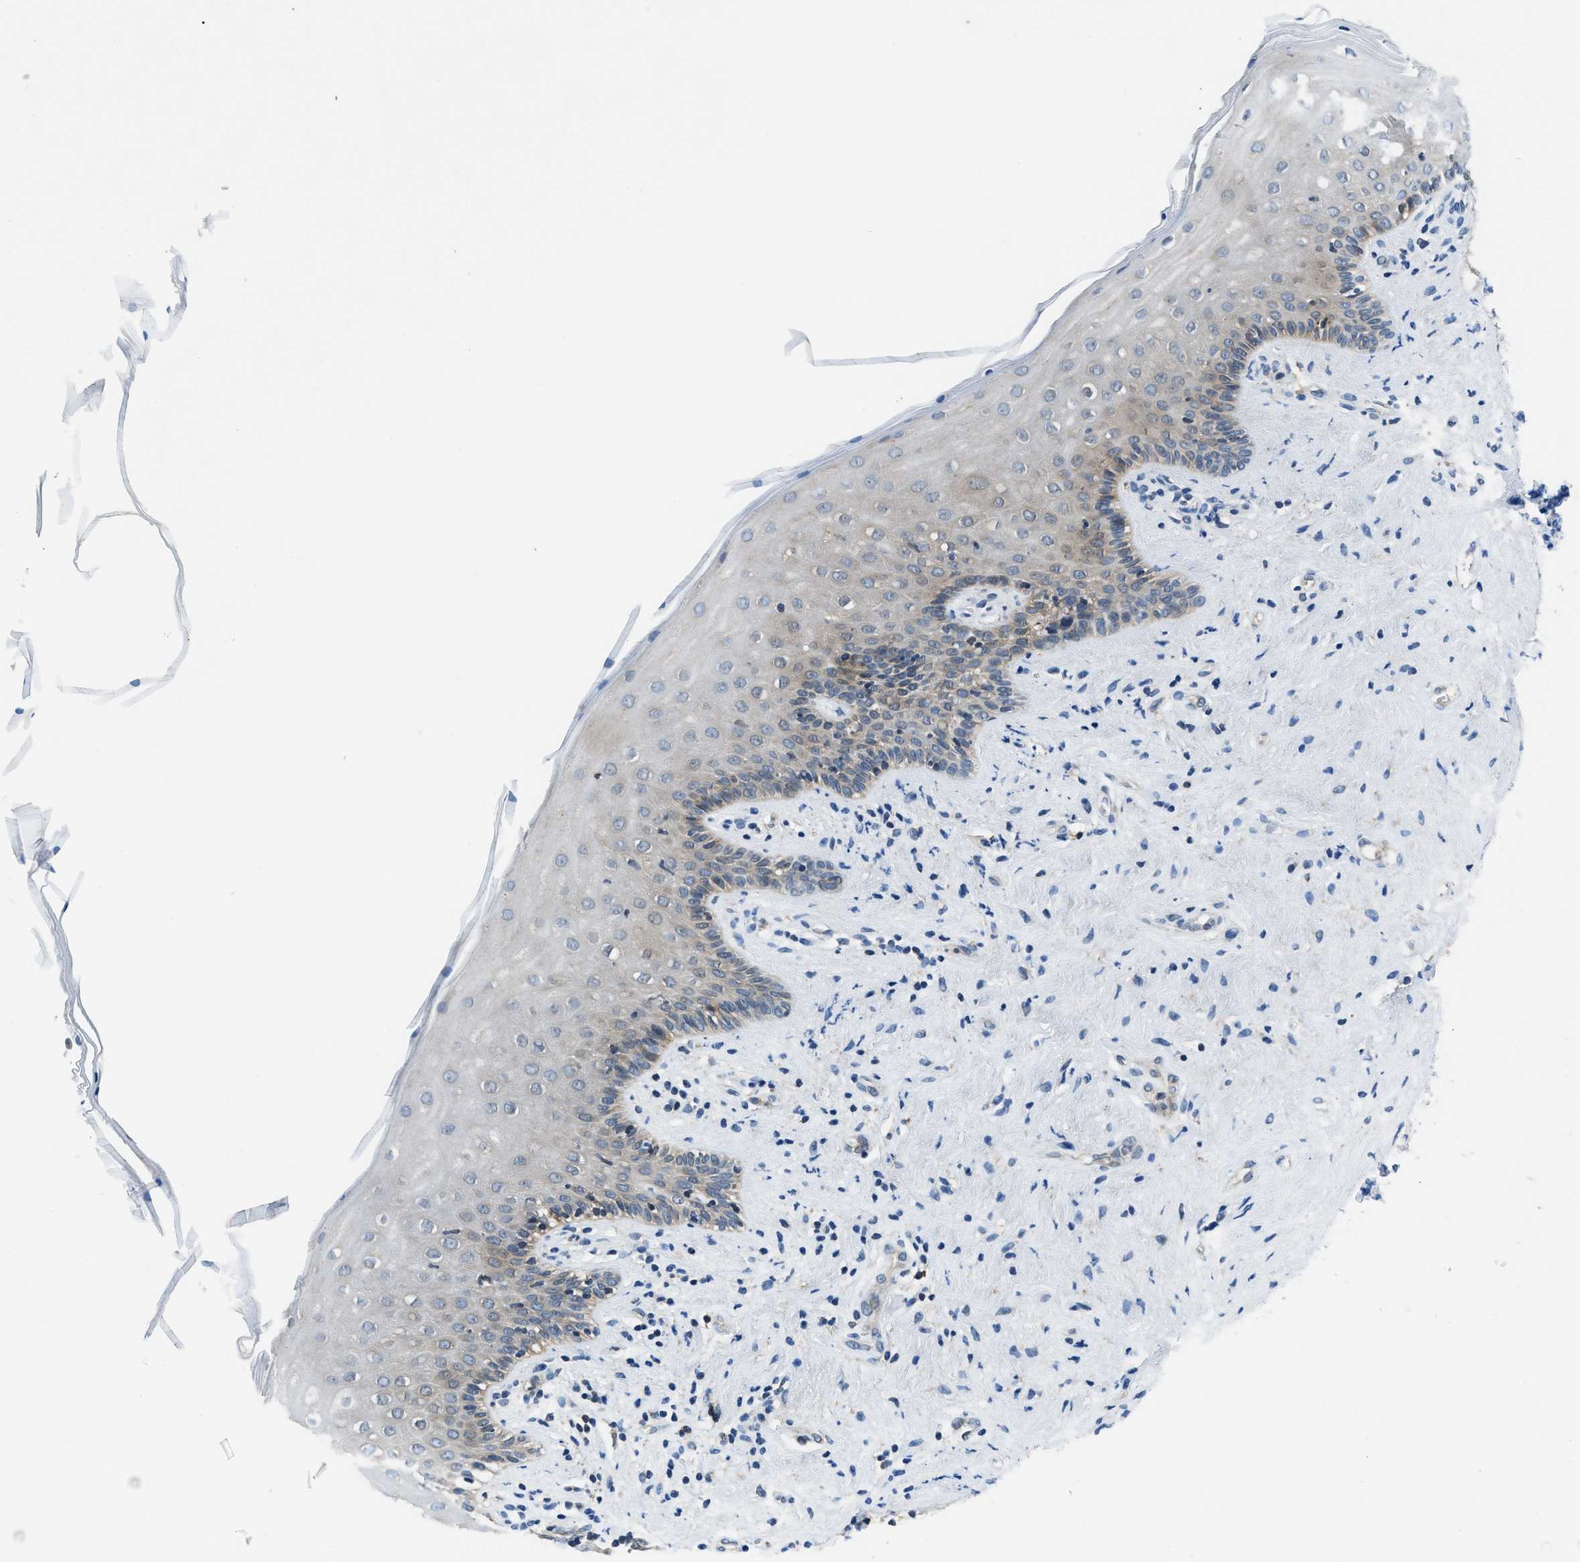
{"staining": {"intensity": "negative", "quantity": "none", "location": "none"}, "tissue": "vagina", "cell_type": "Squamous epithelial cells", "image_type": "normal", "snomed": [{"axis": "morphology", "description": "Normal tissue, NOS"}, {"axis": "topography", "description": "Vagina"}], "caption": "There is no significant positivity in squamous epithelial cells of vagina.", "gene": "PAFAH2", "patient": {"sex": "female", "age": 44}}